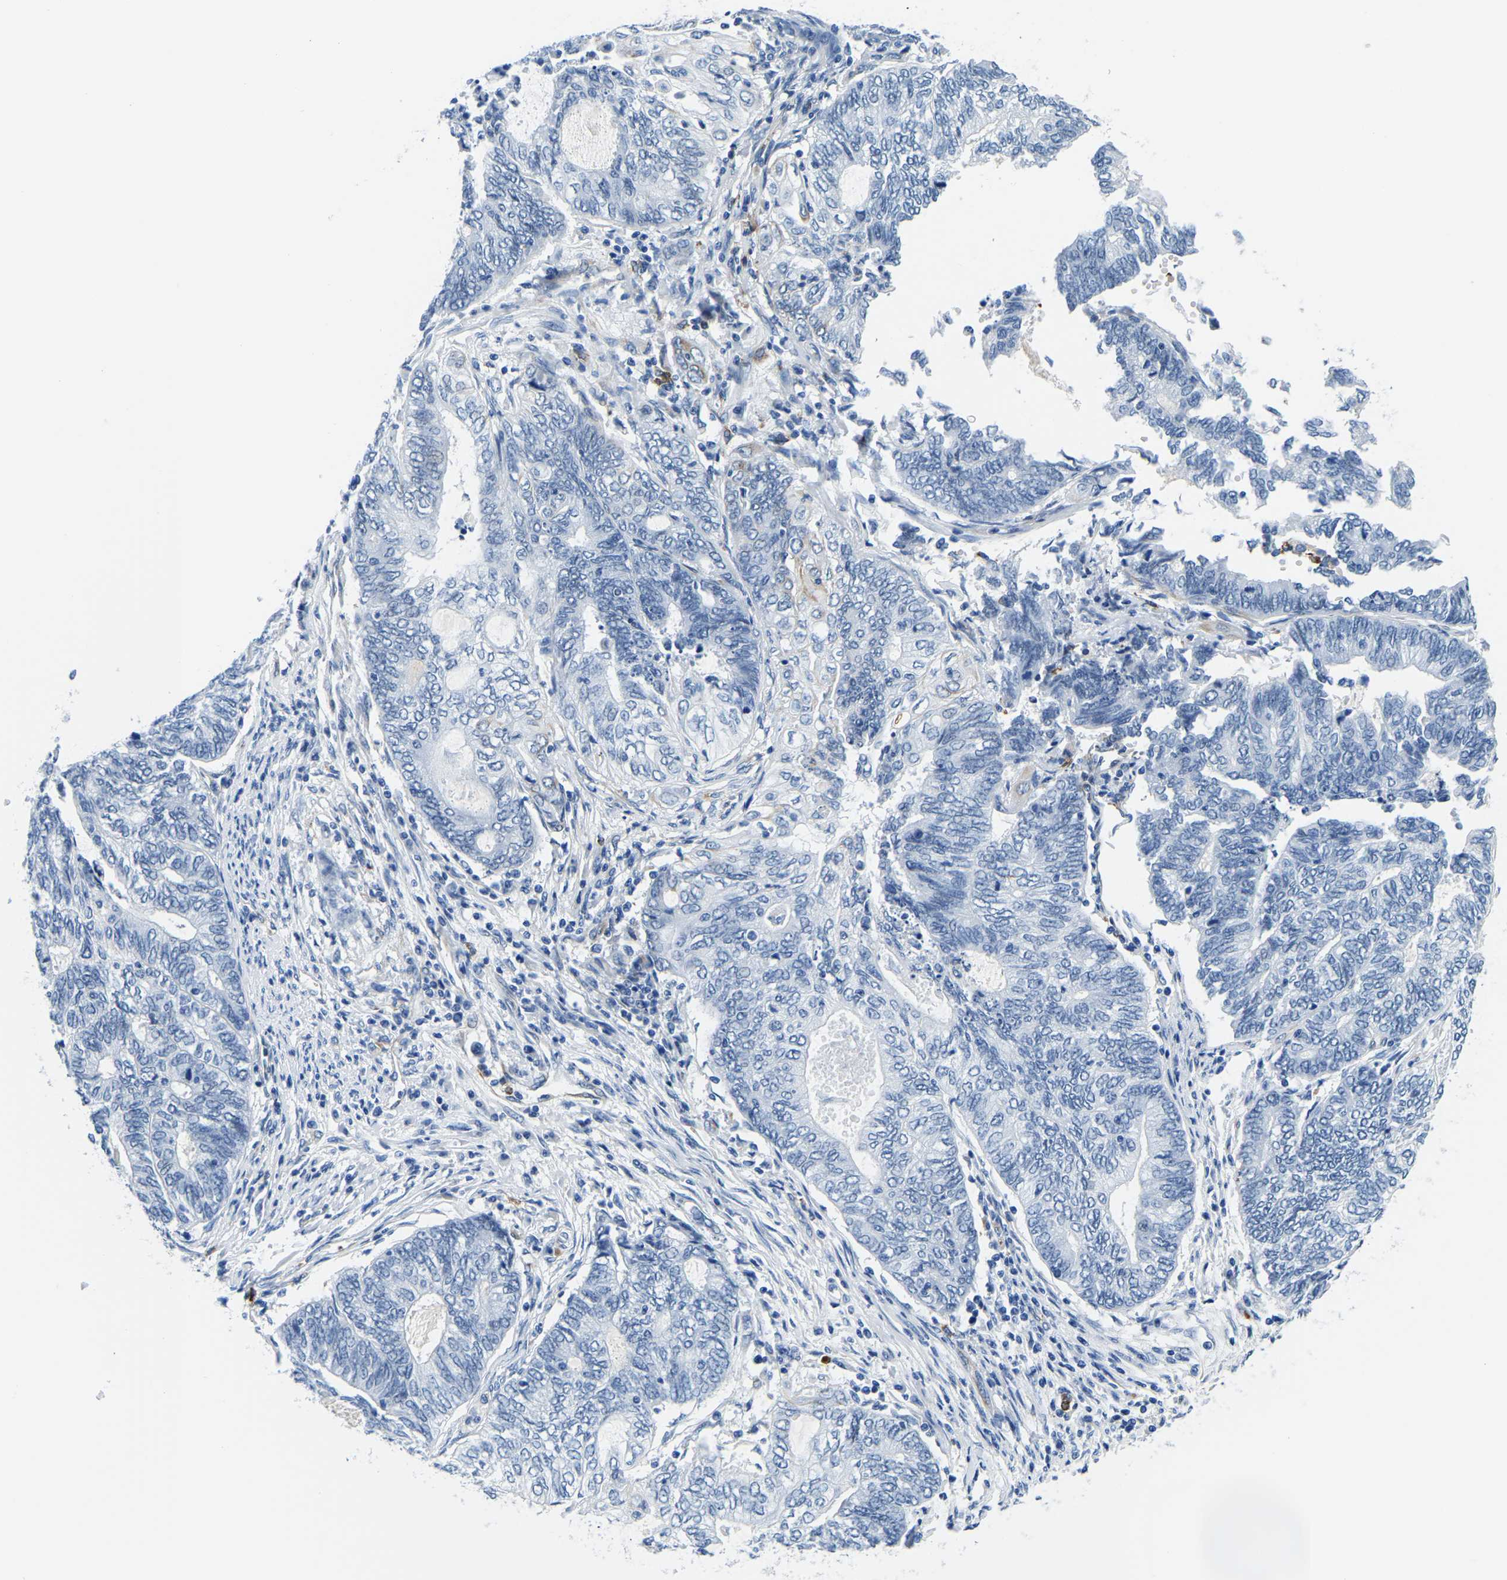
{"staining": {"intensity": "negative", "quantity": "none", "location": "none"}, "tissue": "endometrial cancer", "cell_type": "Tumor cells", "image_type": "cancer", "snomed": [{"axis": "morphology", "description": "Adenocarcinoma, NOS"}, {"axis": "topography", "description": "Uterus"}, {"axis": "topography", "description": "Endometrium"}], "caption": "DAB immunohistochemical staining of endometrial cancer displays no significant staining in tumor cells.", "gene": "MS4A3", "patient": {"sex": "female", "age": 70}}